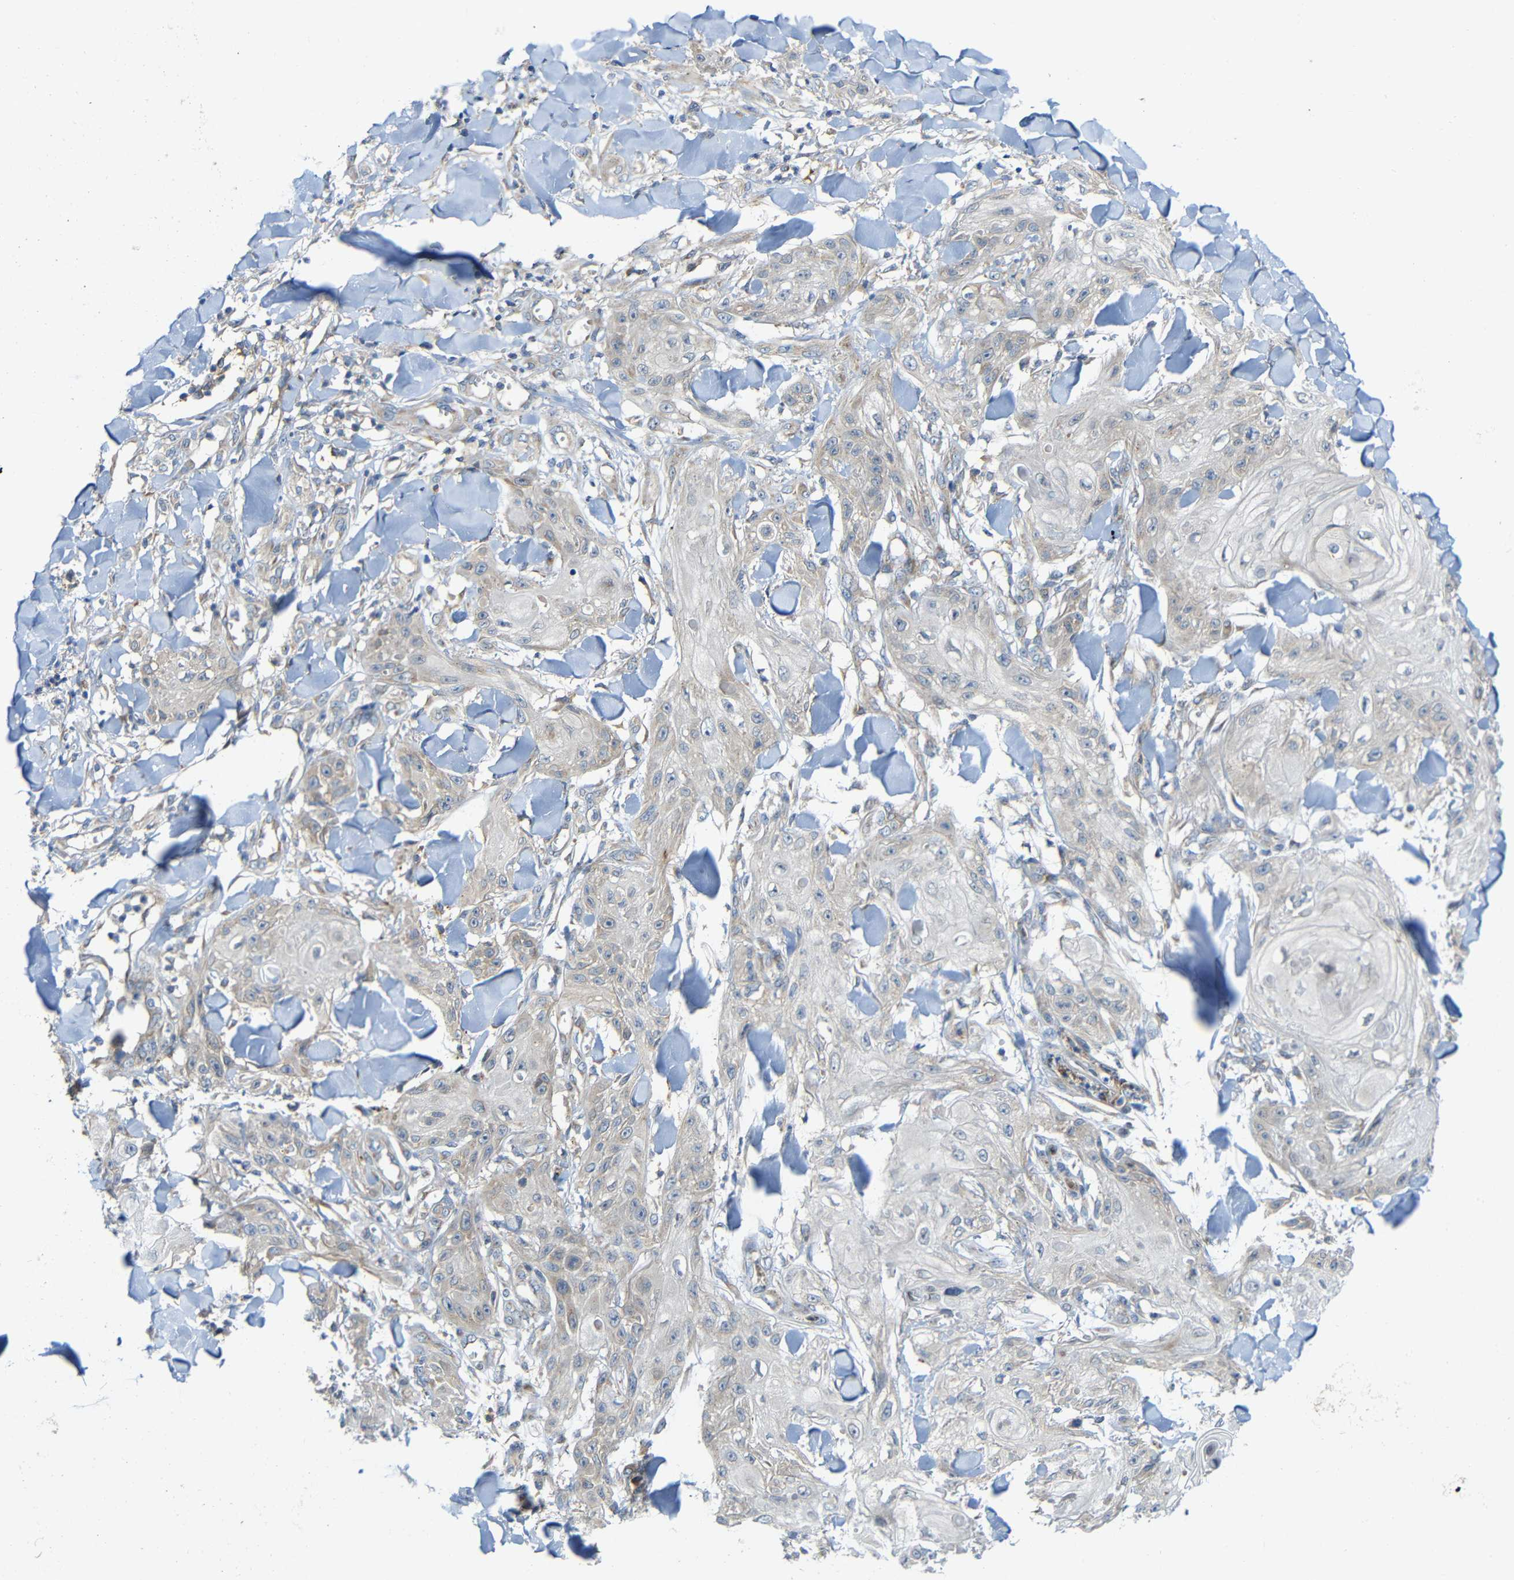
{"staining": {"intensity": "negative", "quantity": "none", "location": "none"}, "tissue": "skin cancer", "cell_type": "Tumor cells", "image_type": "cancer", "snomed": [{"axis": "morphology", "description": "Squamous cell carcinoma, NOS"}, {"axis": "topography", "description": "Skin"}], "caption": "The immunohistochemistry (IHC) micrograph has no significant positivity in tumor cells of squamous cell carcinoma (skin) tissue. Nuclei are stained in blue.", "gene": "TMEM25", "patient": {"sex": "male", "age": 74}}